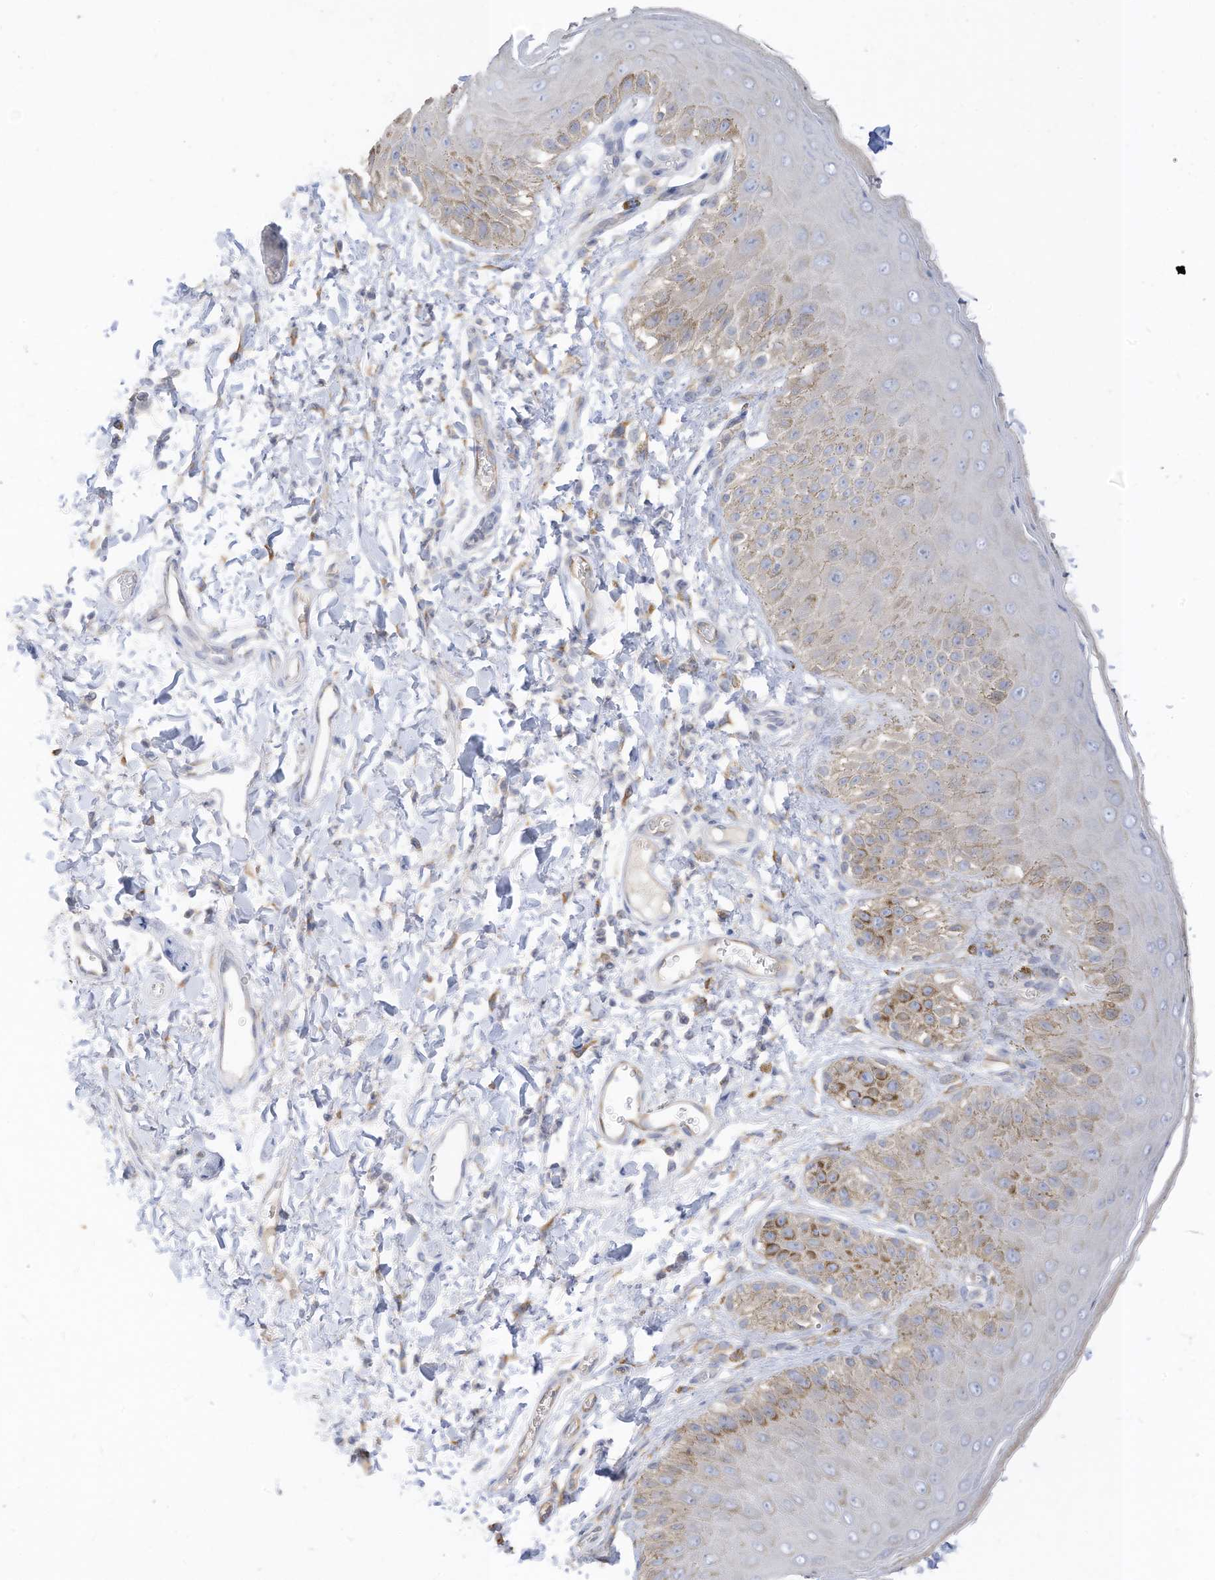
{"staining": {"intensity": "moderate", "quantity": "<25%", "location": "cytoplasmic/membranous"}, "tissue": "skin", "cell_type": "Epidermal cells", "image_type": "normal", "snomed": [{"axis": "morphology", "description": "Normal tissue, NOS"}, {"axis": "topography", "description": "Anal"}], "caption": "Immunohistochemistry (IHC) (DAB) staining of benign skin reveals moderate cytoplasmic/membranous protein expression in about <25% of epidermal cells.", "gene": "RASA2", "patient": {"sex": "male", "age": 44}}